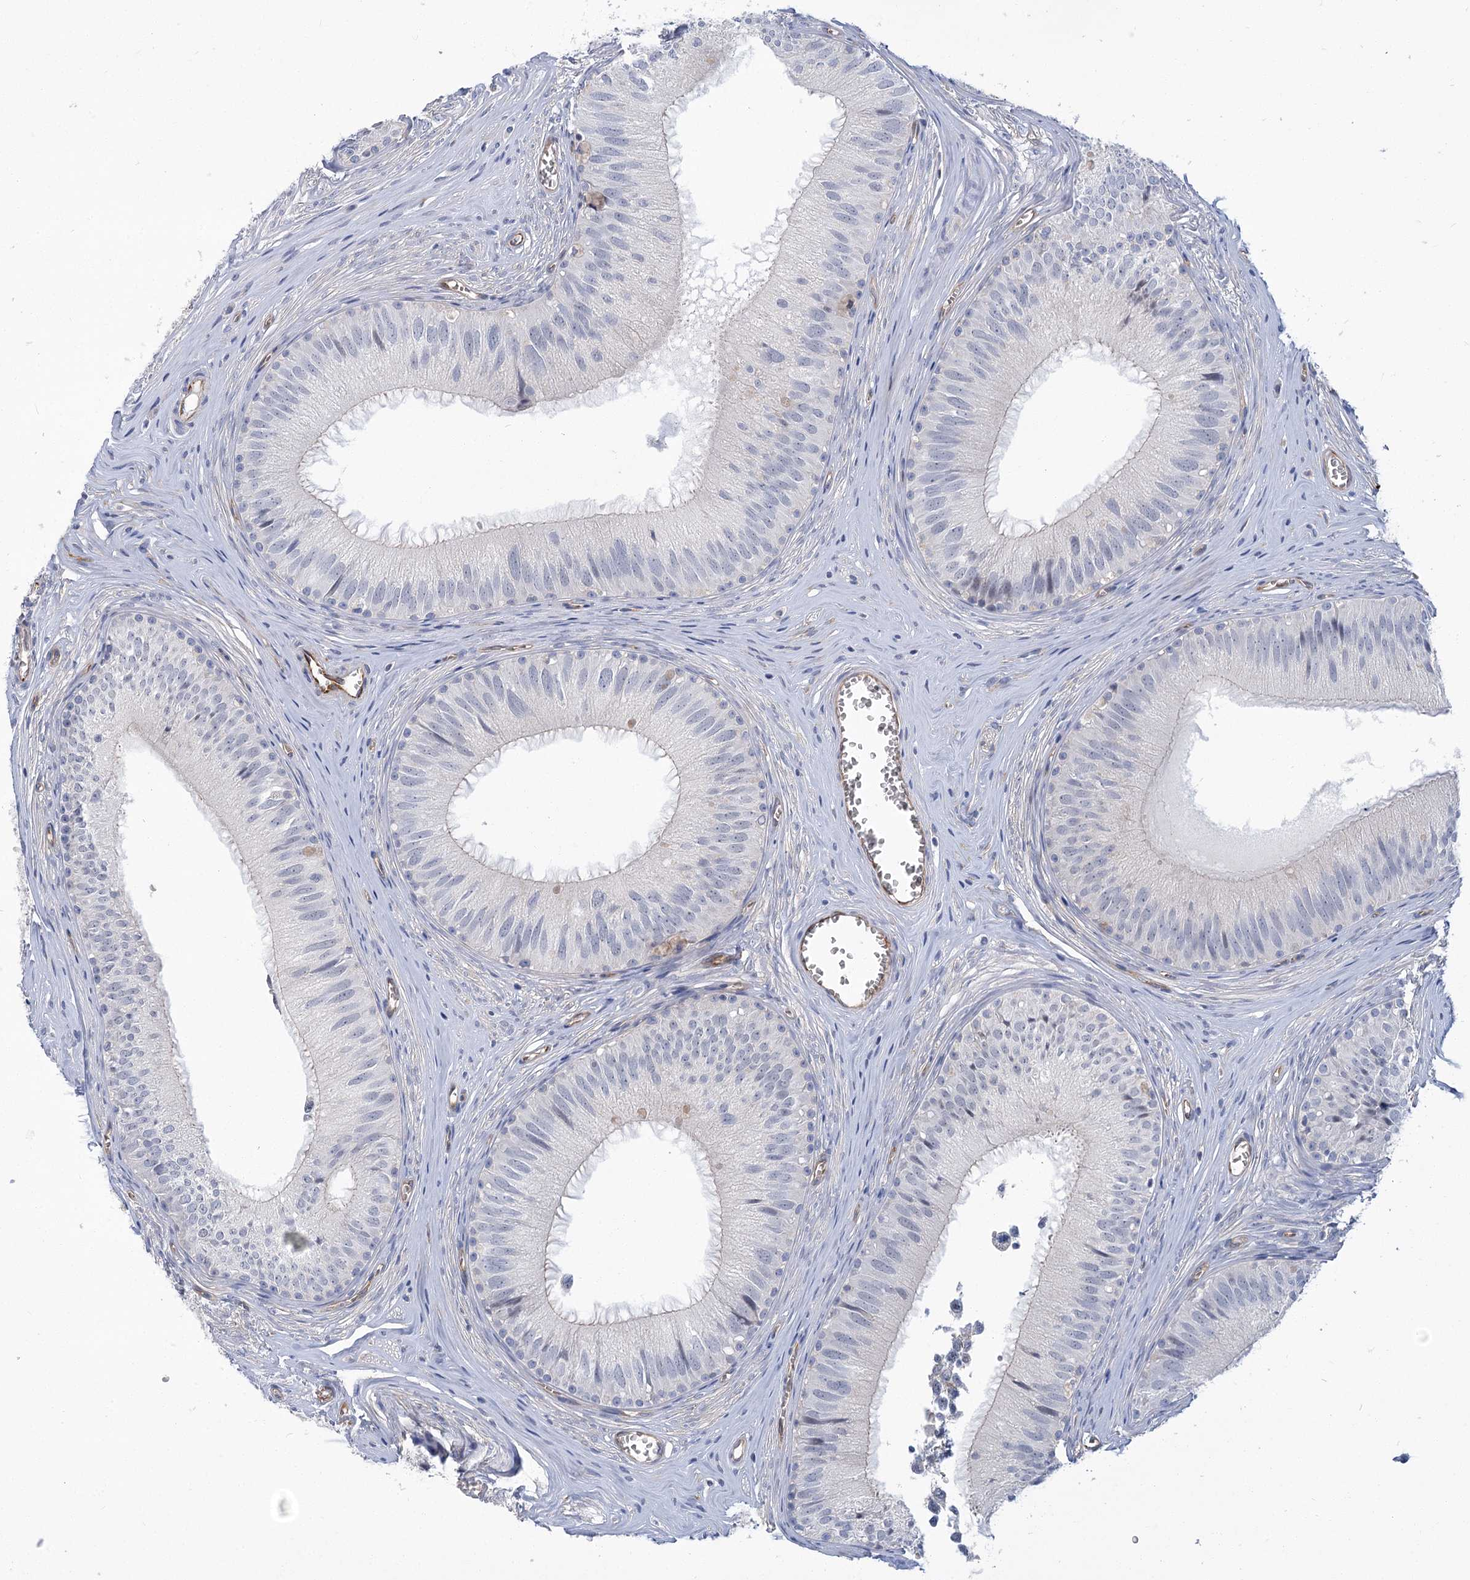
{"staining": {"intensity": "negative", "quantity": "none", "location": "none"}, "tissue": "epididymis", "cell_type": "Glandular cells", "image_type": "normal", "snomed": [{"axis": "morphology", "description": "Normal tissue, NOS"}, {"axis": "topography", "description": "Epididymis"}], "caption": "This is an IHC micrograph of normal epididymis. There is no staining in glandular cells.", "gene": "THAP6", "patient": {"sex": "male", "age": 36}}